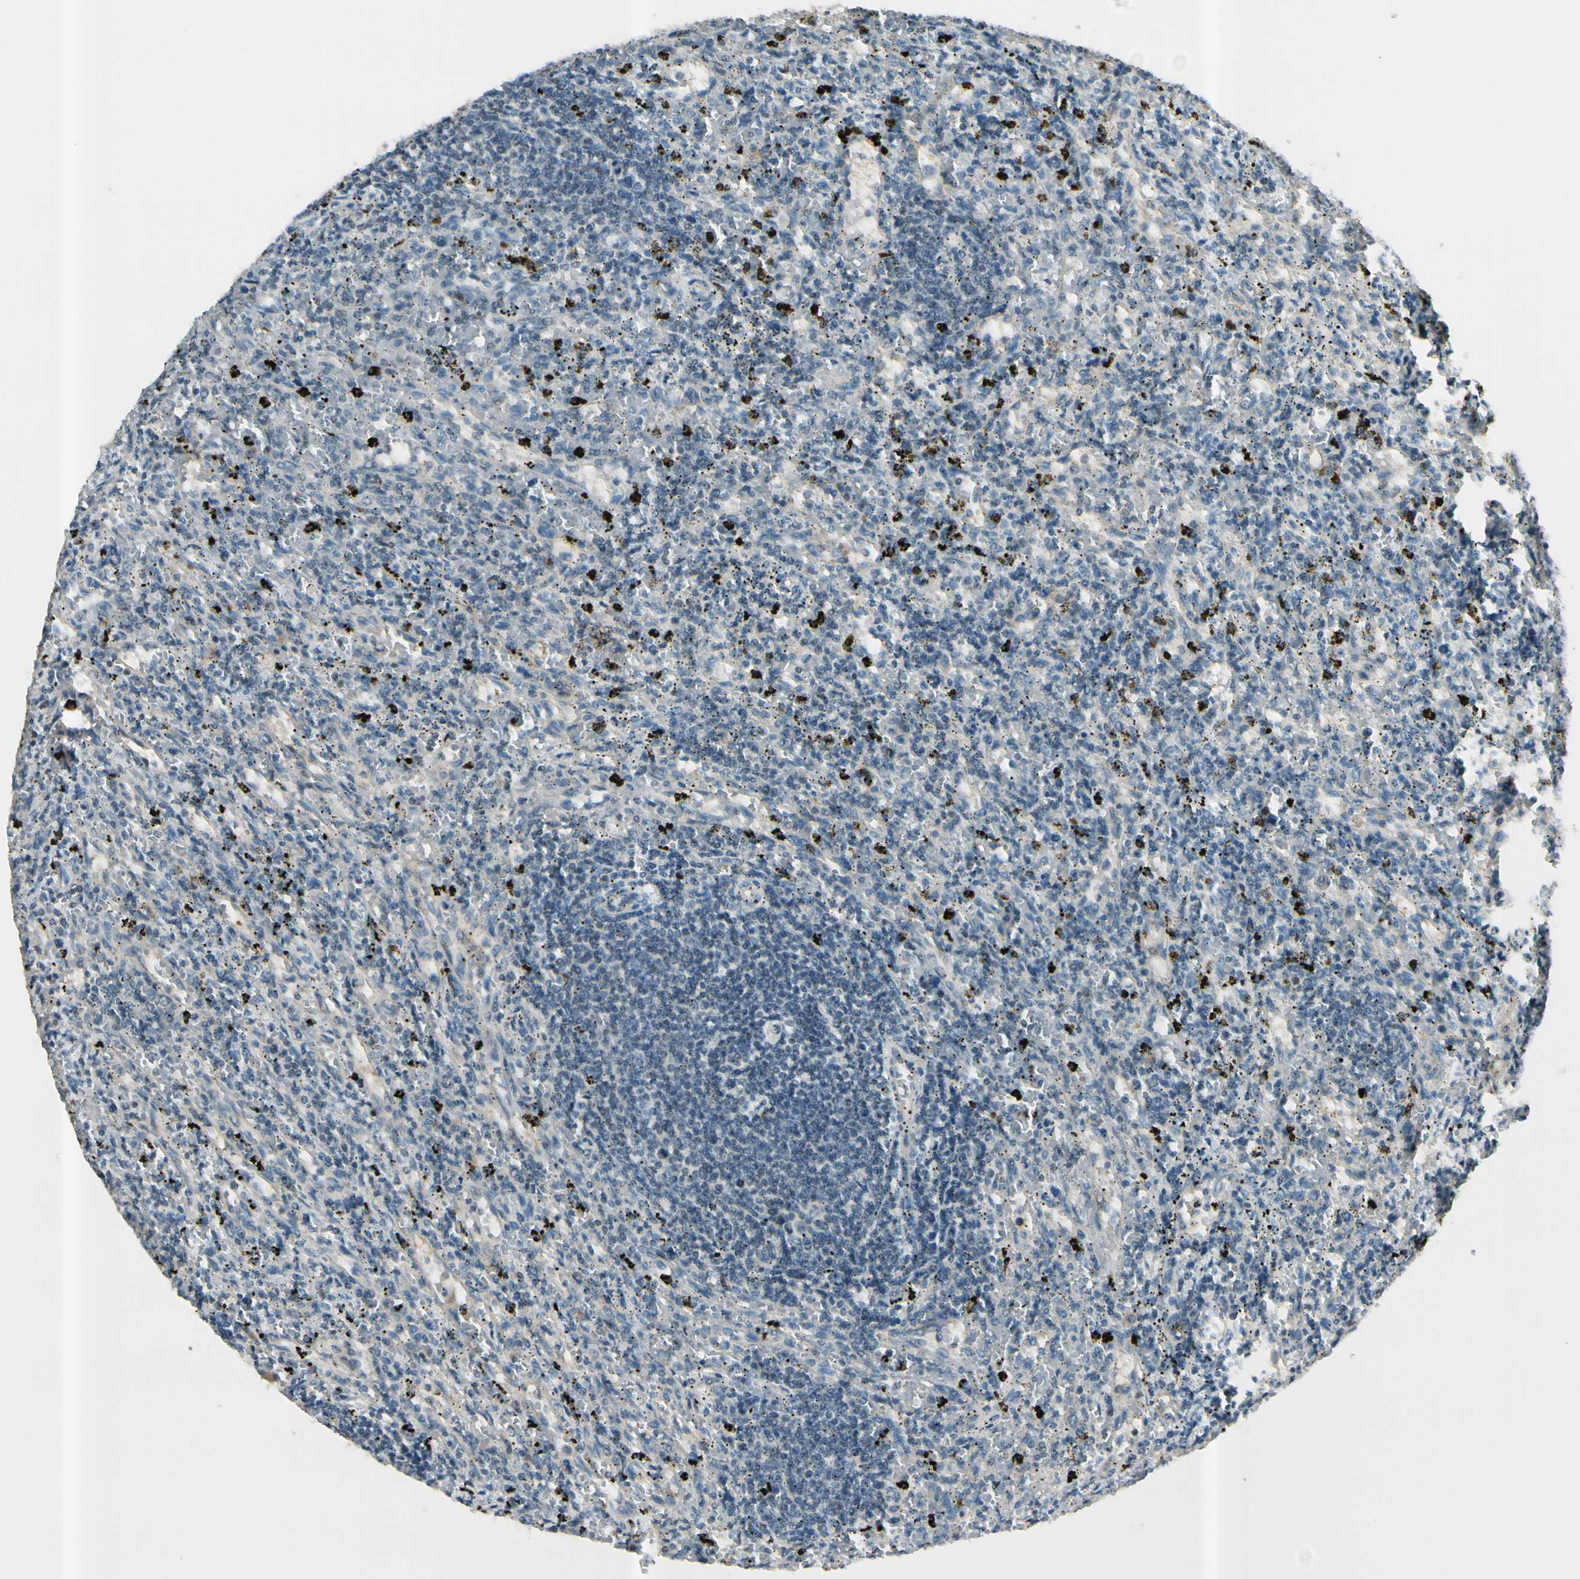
{"staining": {"intensity": "negative", "quantity": "none", "location": "none"}, "tissue": "lymphoma", "cell_type": "Tumor cells", "image_type": "cancer", "snomed": [{"axis": "morphology", "description": "Malignant lymphoma, non-Hodgkin's type, Low grade"}, {"axis": "topography", "description": "Spleen"}], "caption": "The immunohistochemistry micrograph has no significant staining in tumor cells of low-grade malignant lymphoma, non-Hodgkin's type tissue.", "gene": "ICAM5", "patient": {"sex": "male", "age": 76}}